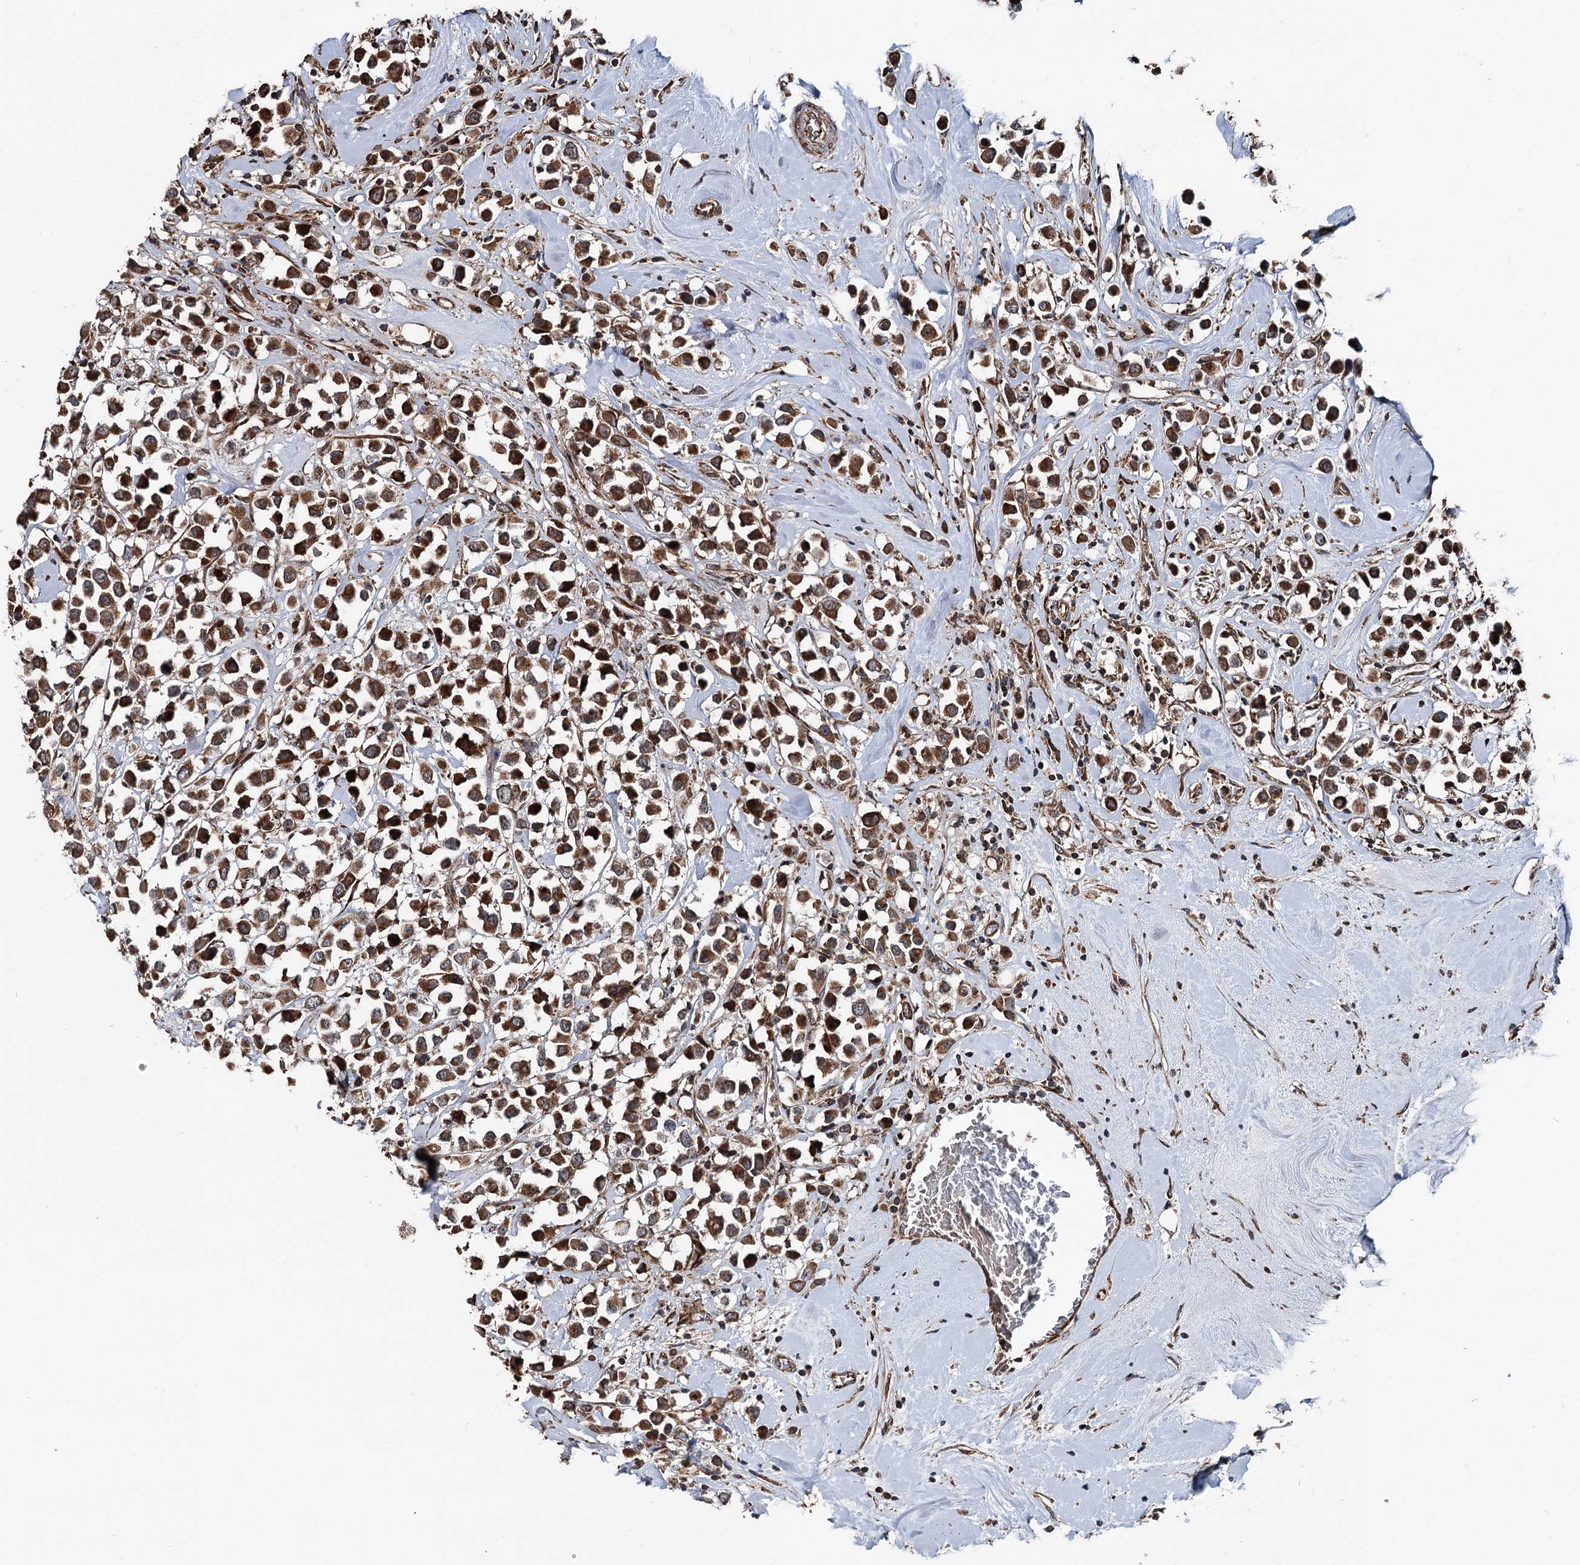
{"staining": {"intensity": "strong", "quantity": ">75%", "location": "cytoplasmic/membranous"}, "tissue": "breast cancer", "cell_type": "Tumor cells", "image_type": "cancer", "snomed": [{"axis": "morphology", "description": "Duct carcinoma"}, {"axis": "topography", "description": "Breast"}], "caption": "Immunohistochemical staining of human breast cancer shows high levels of strong cytoplasmic/membranous staining in about >75% of tumor cells. The staining is performed using DAB brown chromogen to label protein expression. The nuclei are counter-stained blue using hematoxylin.", "gene": "ITFG2", "patient": {"sex": "female", "age": 61}}